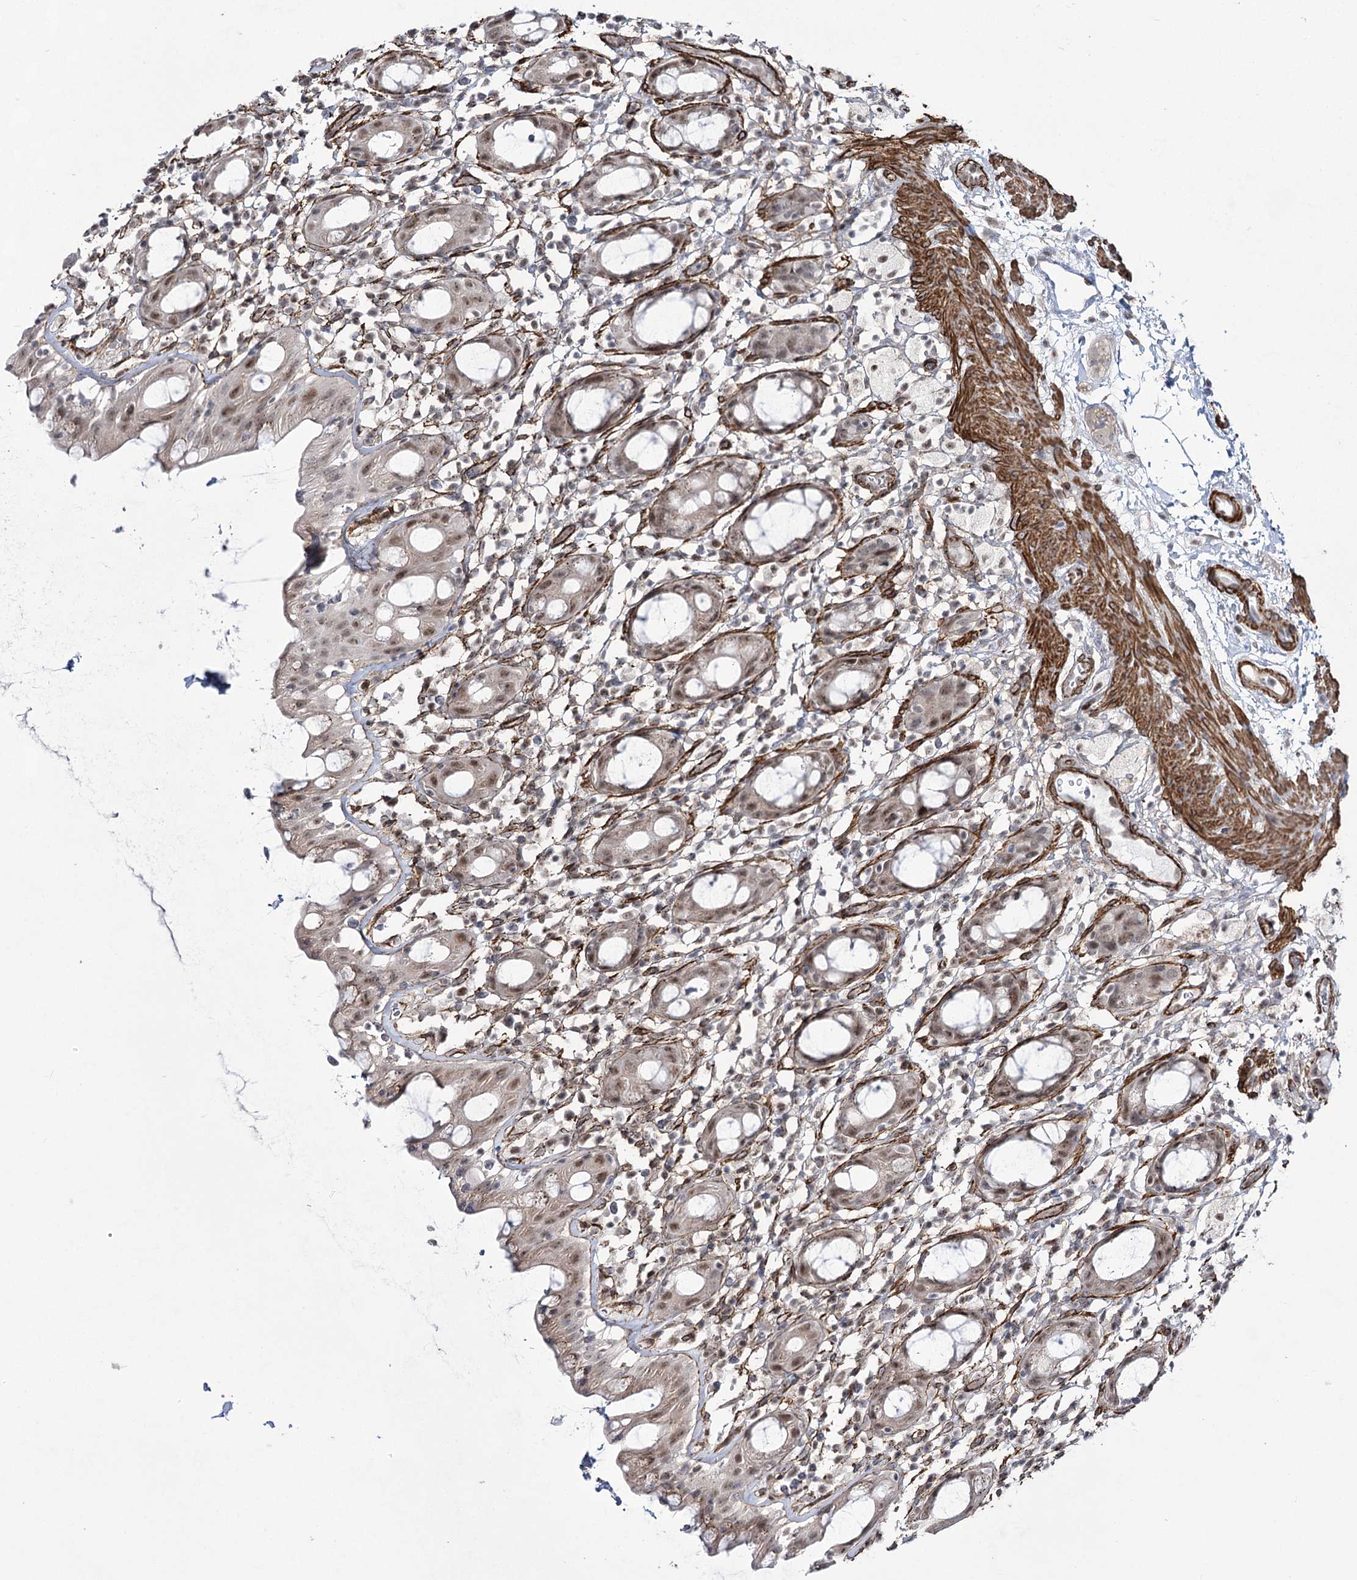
{"staining": {"intensity": "weak", "quantity": "25%-75%", "location": "cytoplasmic/membranous,nuclear"}, "tissue": "rectum", "cell_type": "Glandular cells", "image_type": "normal", "snomed": [{"axis": "morphology", "description": "Normal tissue, NOS"}, {"axis": "topography", "description": "Rectum"}], "caption": "Protein staining of benign rectum exhibits weak cytoplasmic/membranous,nuclear positivity in about 25%-75% of glandular cells. The staining is performed using DAB brown chromogen to label protein expression. The nuclei are counter-stained blue using hematoxylin.", "gene": "CWF19L1", "patient": {"sex": "male", "age": 44}}